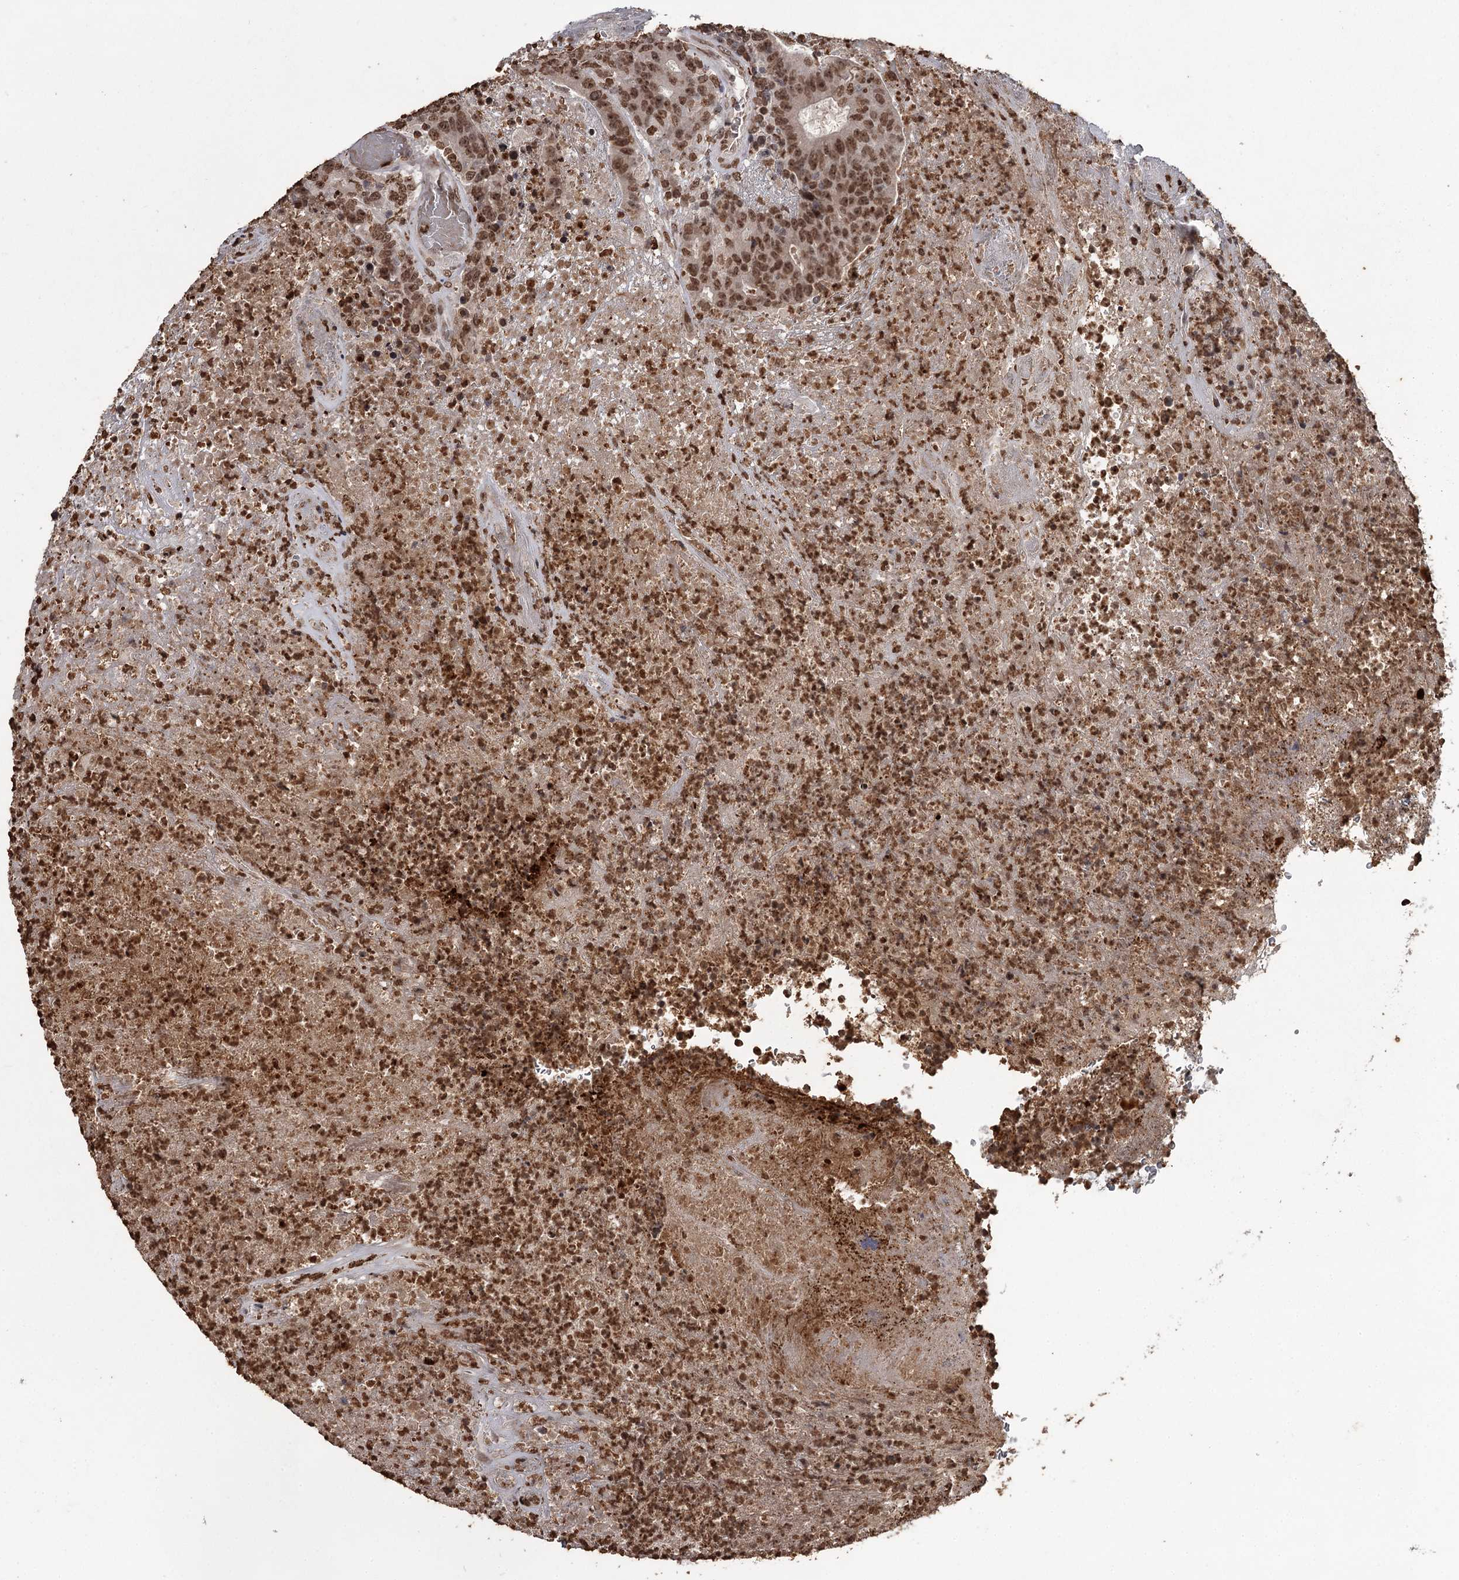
{"staining": {"intensity": "strong", "quantity": ">75%", "location": "nuclear"}, "tissue": "colorectal cancer", "cell_type": "Tumor cells", "image_type": "cancer", "snomed": [{"axis": "morphology", "description": "Adenocarcinoma, NOS"}, {"axis": "topography", "description": "Colon"}], "caption": "DAB immunohistochemical staining of human colorectal cancer (adenocarcinoma) demonstrates strong nuclear protein expression in about >75% of tumor cells.", "gene": "THYN1", "patient": {"sex": "female", "age": 75}}